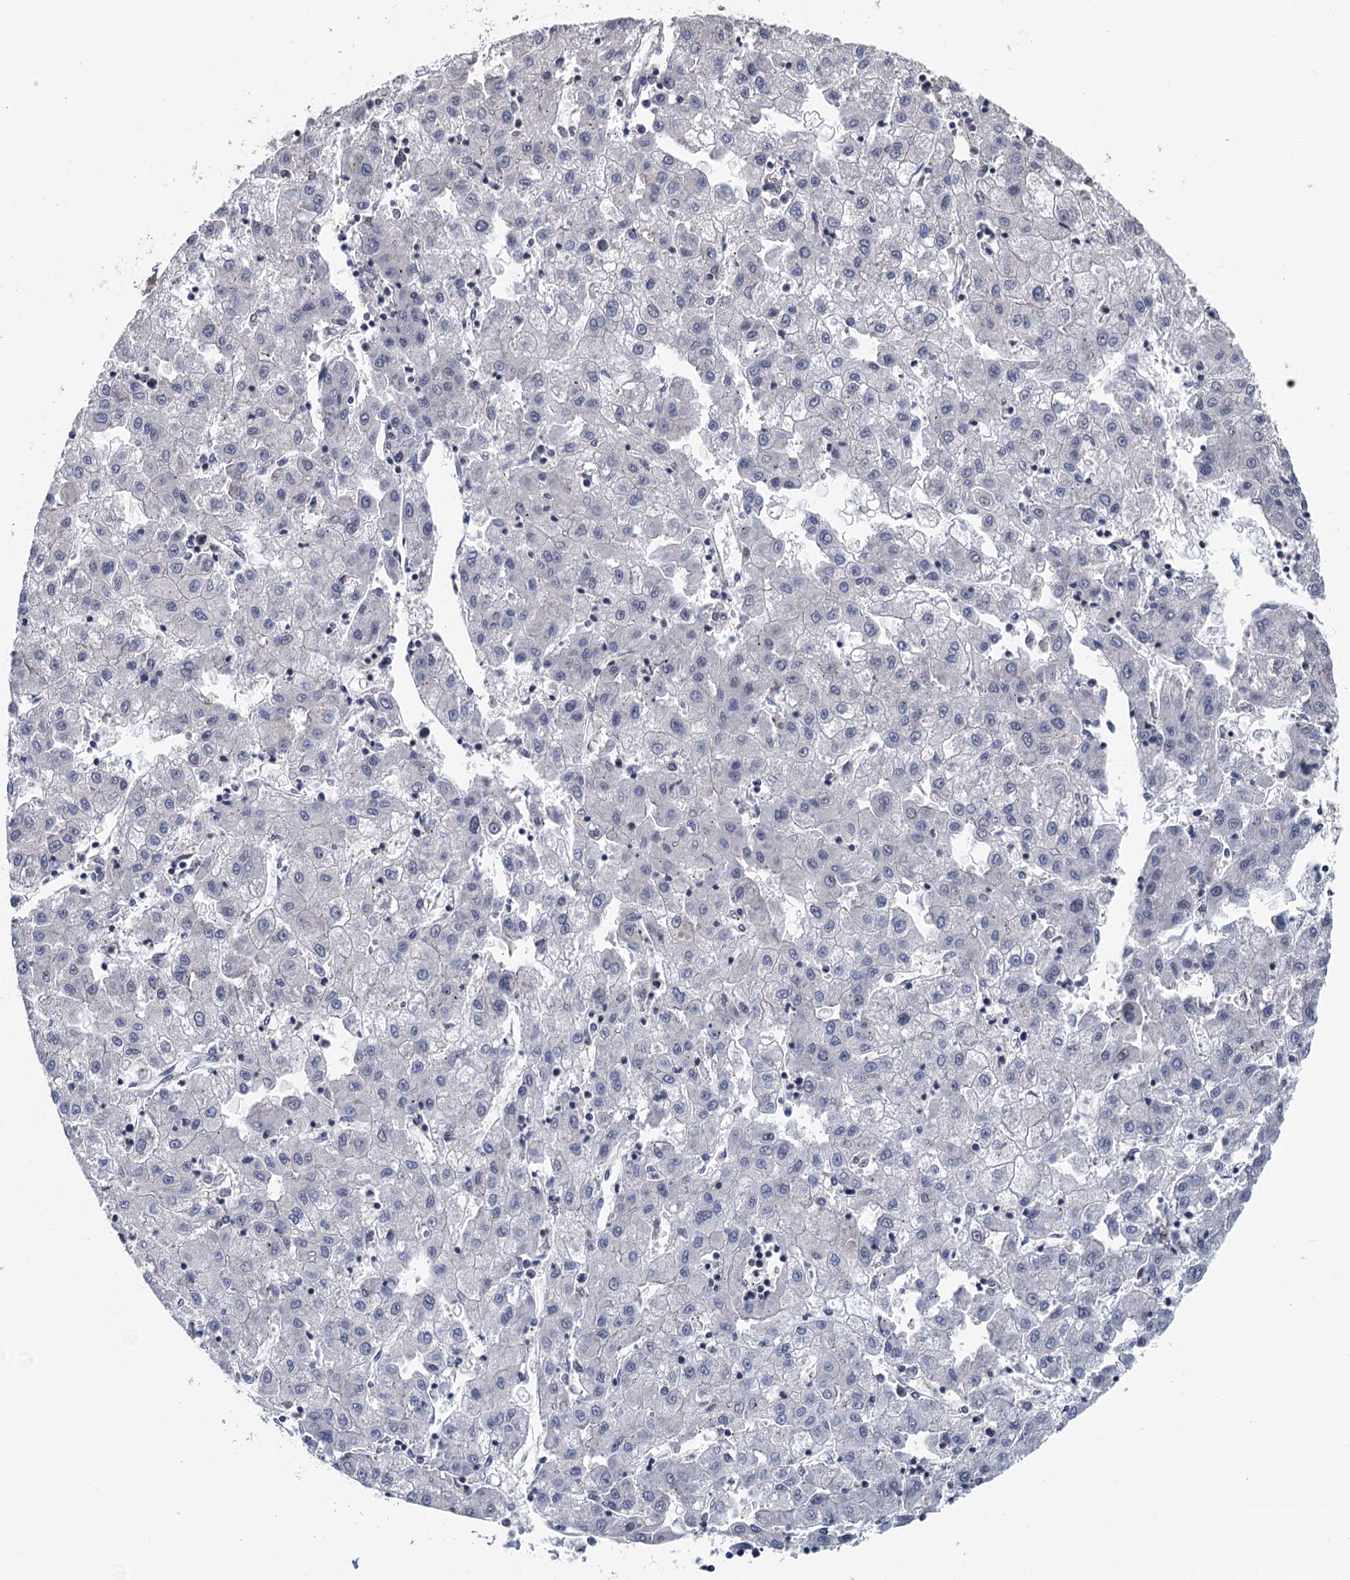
{"staining": {"intensity": "negative", "quantity": "none", "location": "none"}, "tissue": "liver cancer", "cell_type": "Tumor cells", "image_type": "cancer", "snomed": [{"axis": "morphology", "description": "Carcinoma, Hepatocellular, NOS"}, {"axis": "topography", "description": "Liver"}], "caption": "Immunohistochemical staining of human liver cancer (hepatocellular carcinoma) exhibits no significant positivity in tumor cells.", "gene": "RASSF4", "patient": {"sex": "male", "age": 72}}